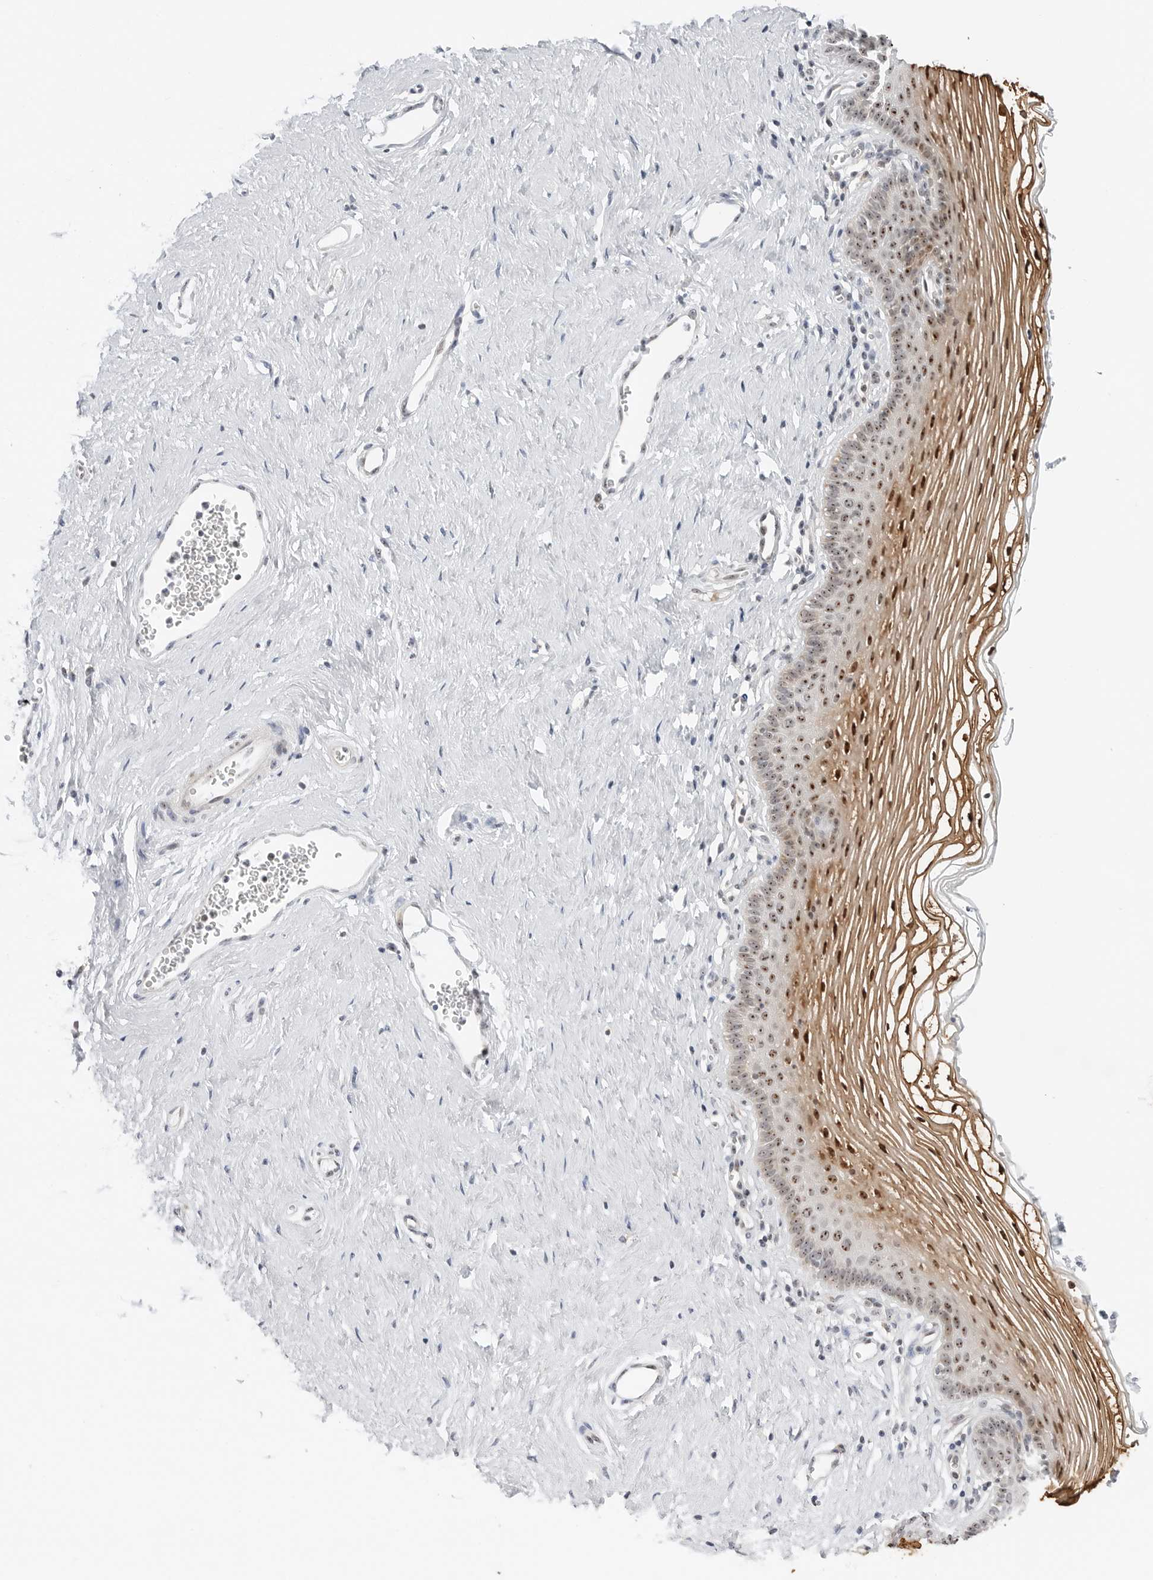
{"staining": {"intensity": "strong", "quantity": "25%-75%", "location": "cytoplasmic/membranous,nuclear"}, "tissue": "vagina", "cell_type": "Squamous epithelial cells", "image_type": "normal", "snomed": [{"axis": "morphology", "description": "Normal tissue, NOS"}, {"axis": "topography", "description": "Vagina"}], "caption": "Immunohistochemistry (IHC) of benign vagina shows high levels of strong cytoplasmic/membranous,nuclear expression in about 25%-75% of squamous epithelial cells.", "gene": "RIMKLA", "patient": {"sex": "female", "age": 32}}